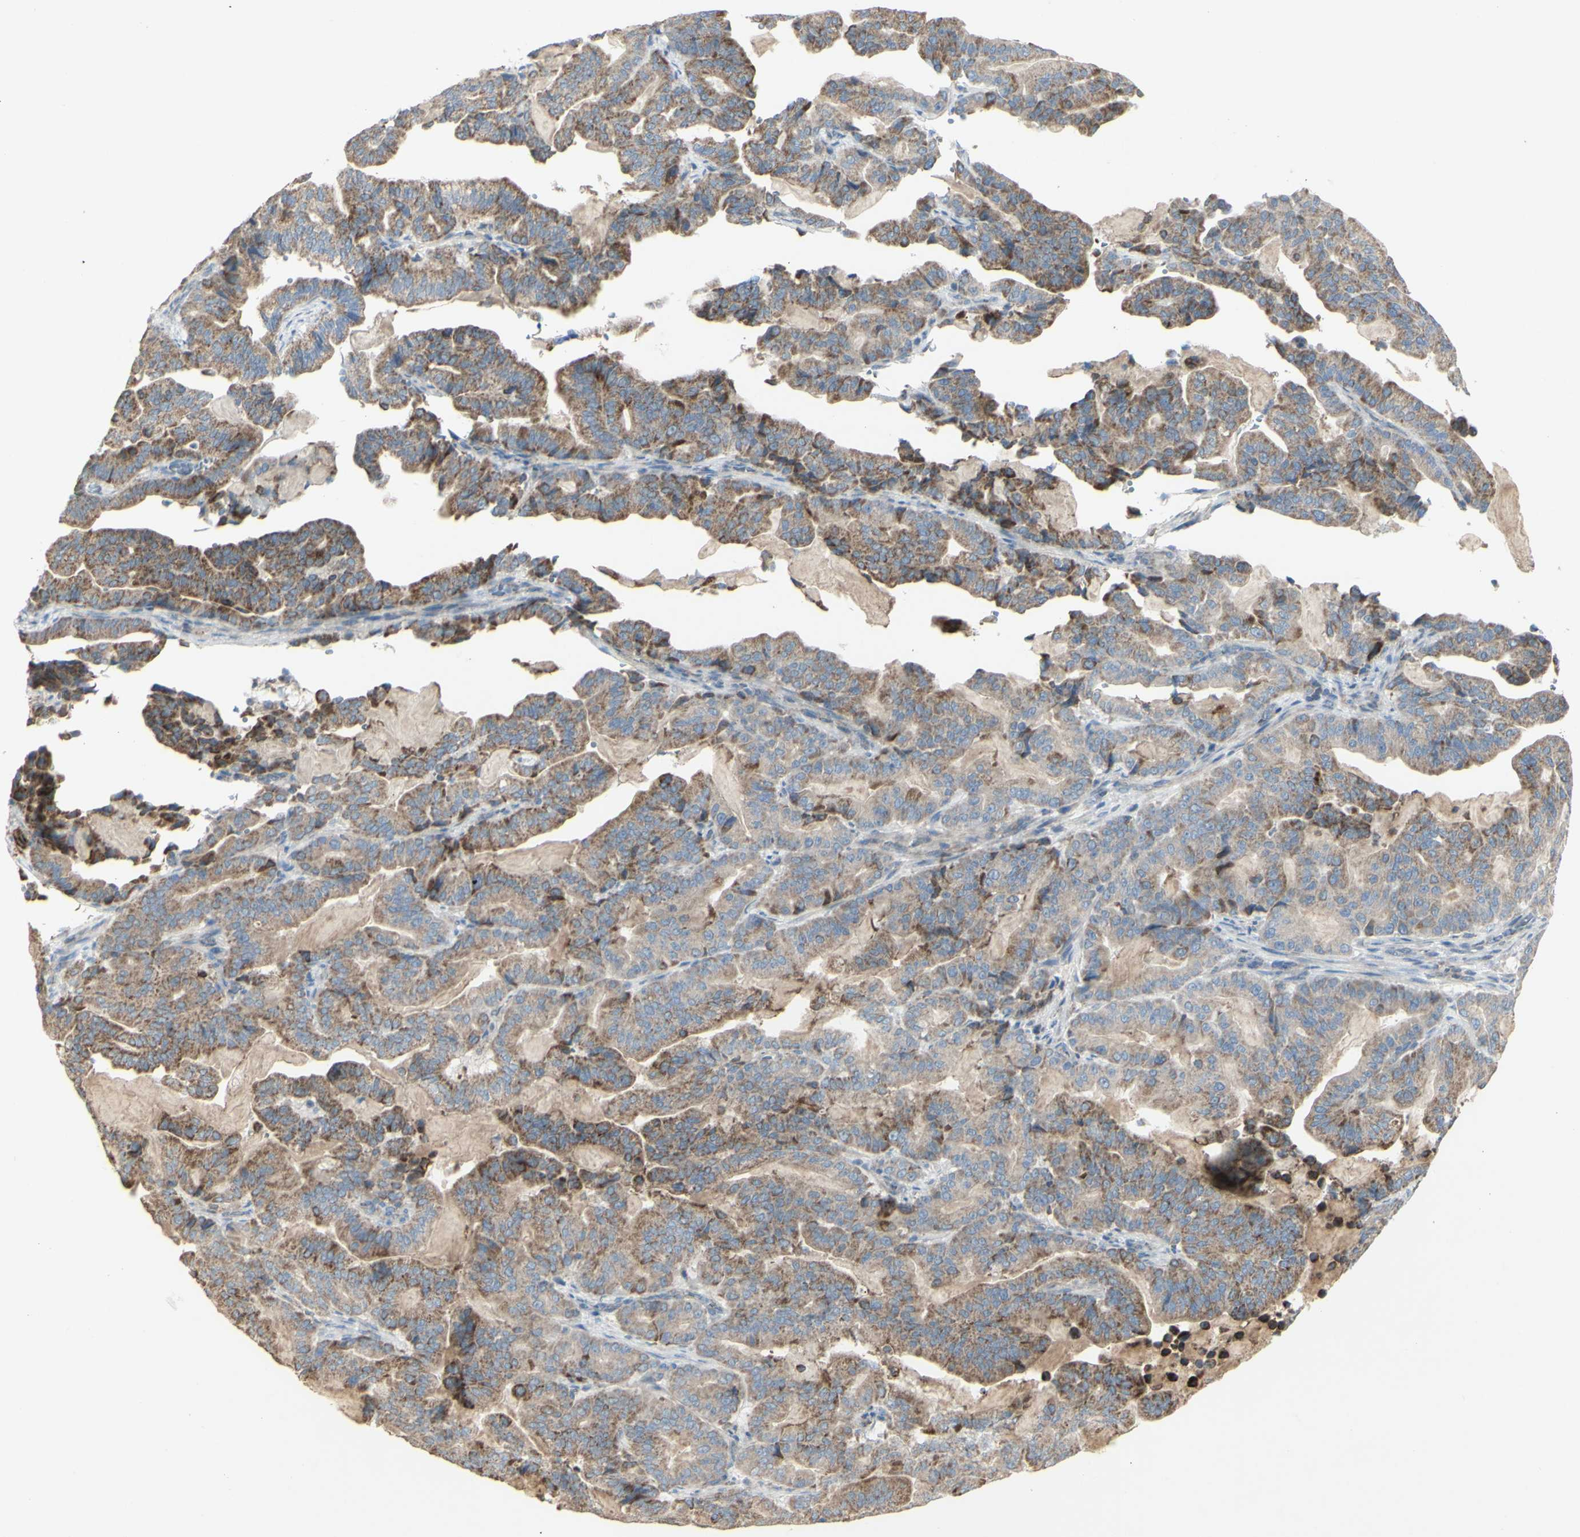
{"staining": {"intensity": "moderate", "quantity": "25%-75%", "location": "cytoplasmic/membranous"}, "tissue": "pancreatic cancer", "cell_type": "Tumor cells", "image_type": "cancer", "snomed": [{"axis": "morphology", "description": "Adenocarcinoma, NOS"}, {"axis": "topography", "description": "Pancreas"}], "caption": "Pancreatic cancer (adenocarcinoma) was stained to show a protein in brown. There is medium levels of moderate cytoplasmic/membranous staining in about 25%-75% of tumor cells.", "gene": "CNTNAP1", "patient": {"sex": "male", "age": 63}}